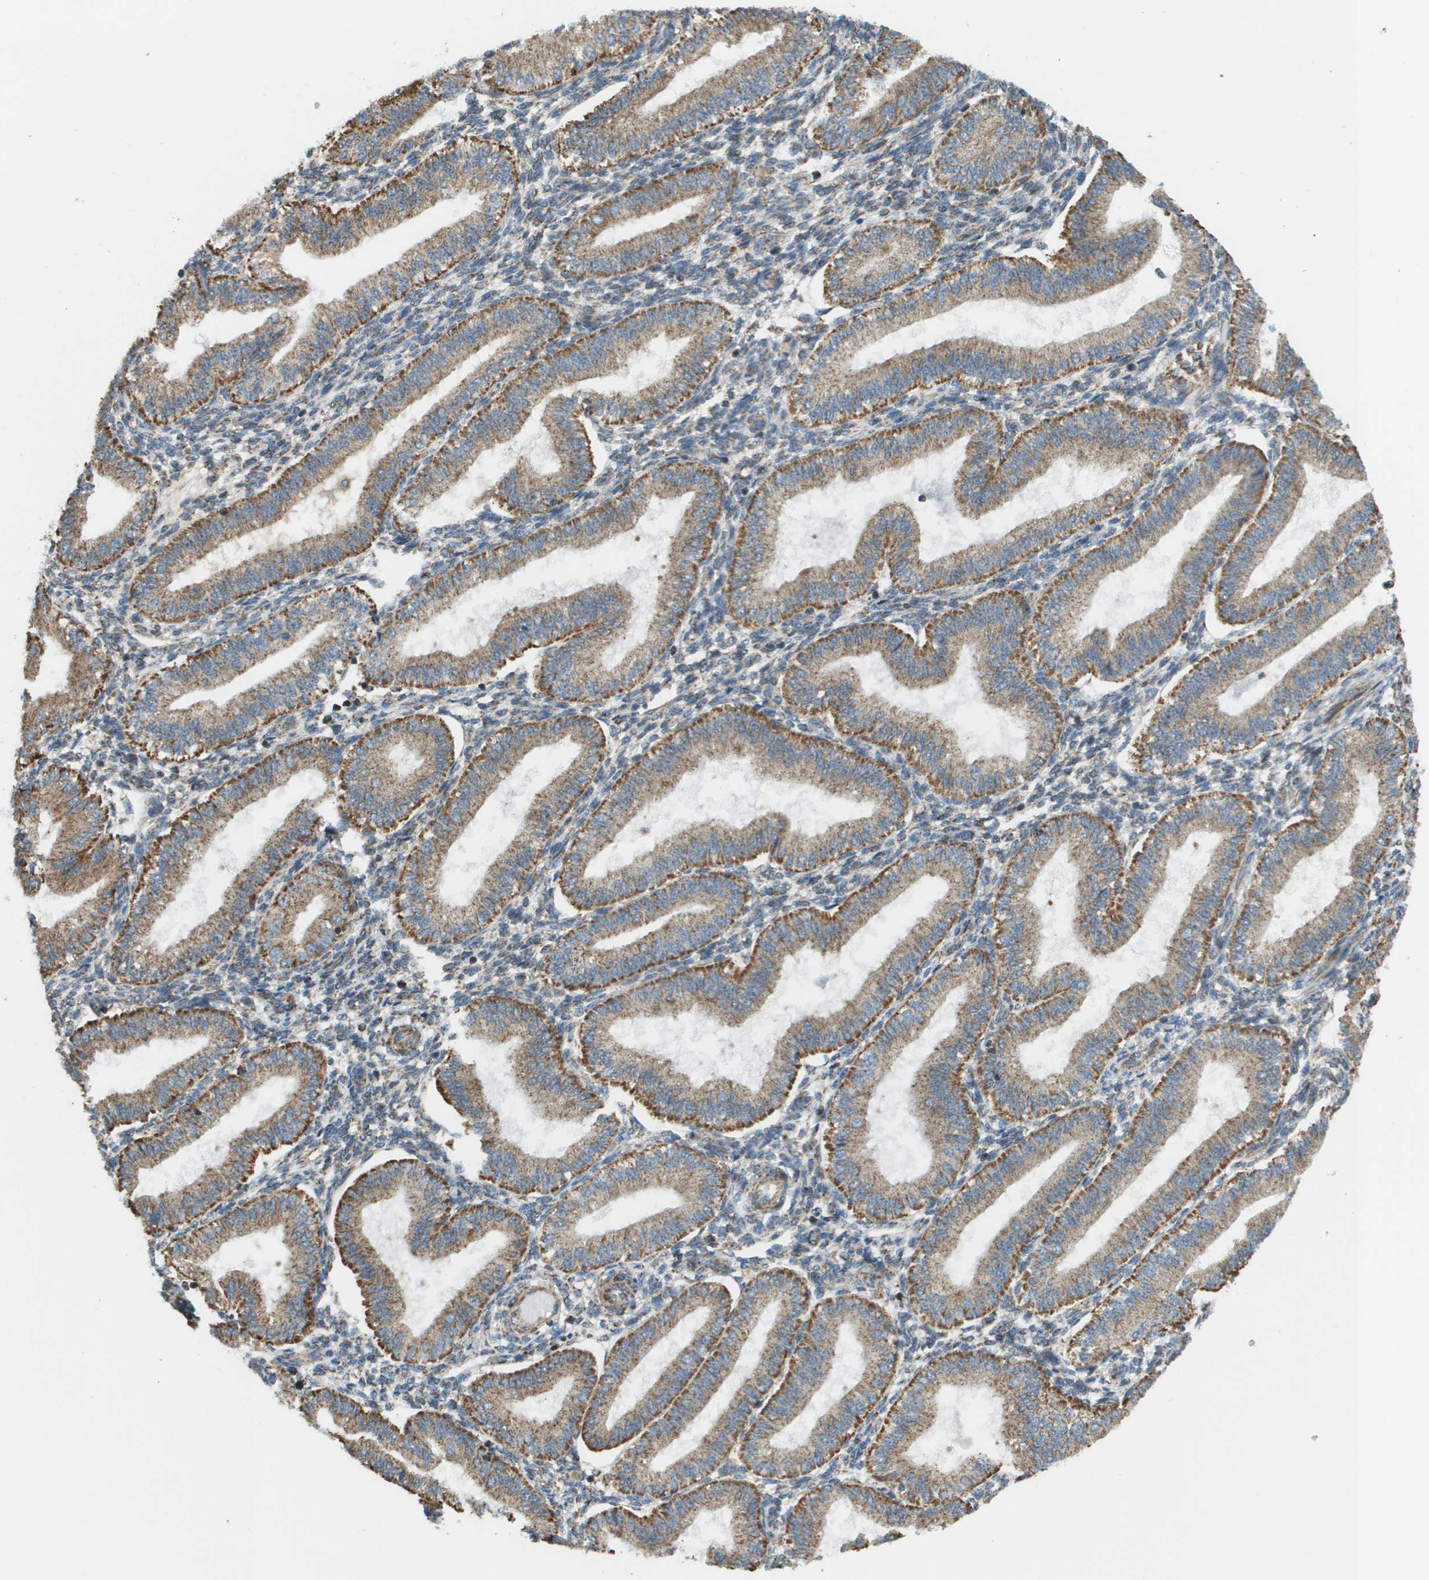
{"staining": {"intensity": "moderate", "quantity": "<25%", "location": "cytoplasmic/membranous"}, "tissue": "endometrium", "cell_type": "Cells in endometrial stroma", "image_type": "normal", "snomed": [{"axis": "morphology", "description": "Normal tissue, NOS"}, {"axis": "topography", "description": "Endometrium"}], "caption": "Cells in endometrial stroma display low levels of moderate cytoplasmic/membranous staining in approximately <25% of cells in normal endometrium.", "gene": "NRK", "patient": {"sex": "female", "age": 39}}